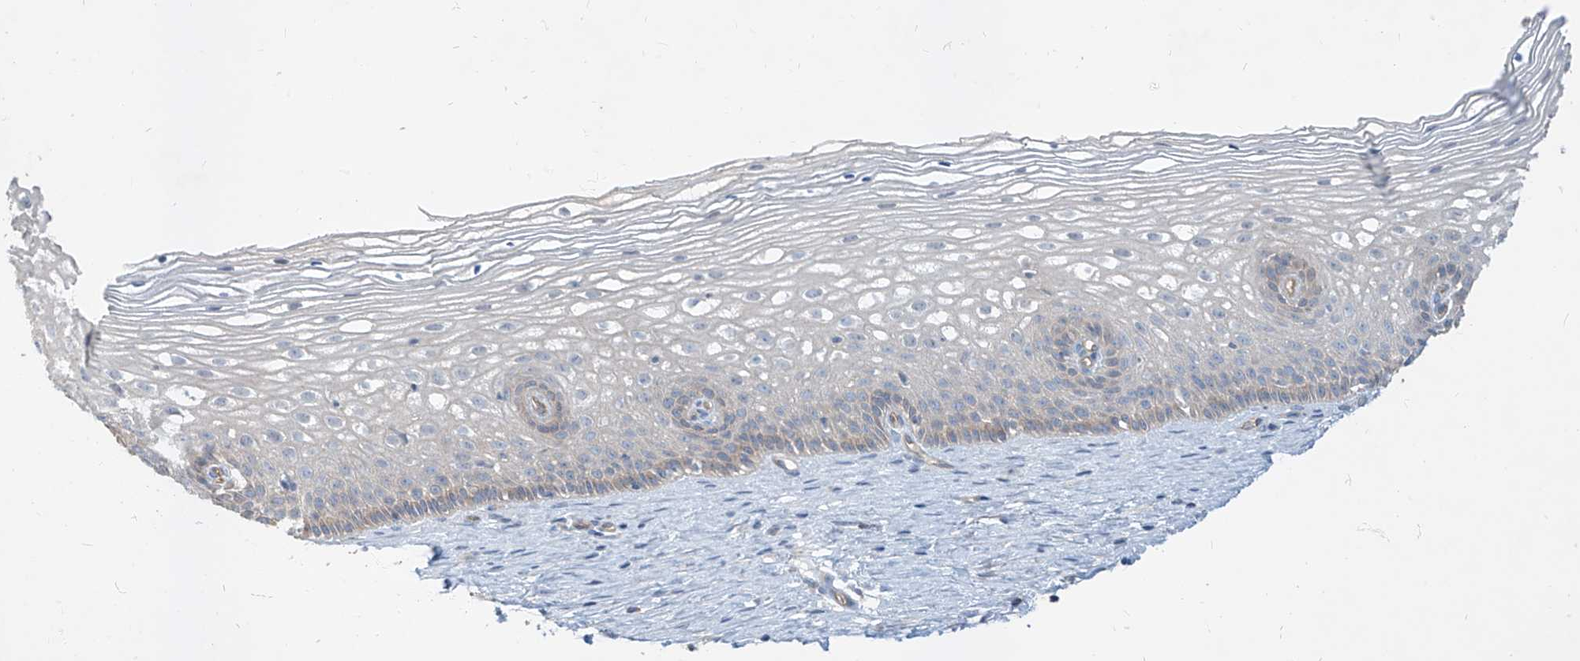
{"staining": {"intensity": "weak", "quantity": "25%-75%", "location": "cytoplasmic/membranous"}, "tissue": "cervix", "cell_type": "Glandular cells", "image_type": "normal", "snomed": [{"axis": "morphology", "description": "Normal tissue, NOS"}, {"axis": "topography", "description": "Cervix"}], "caption": "DAB immunohistochemical staining of benign cervix displays weak cytoplasmic/membranous protein expression in approximately 25%-75% of glandular cells.", "gene": "EPHX4", "patient": {"sex": "female", "age": 33}}